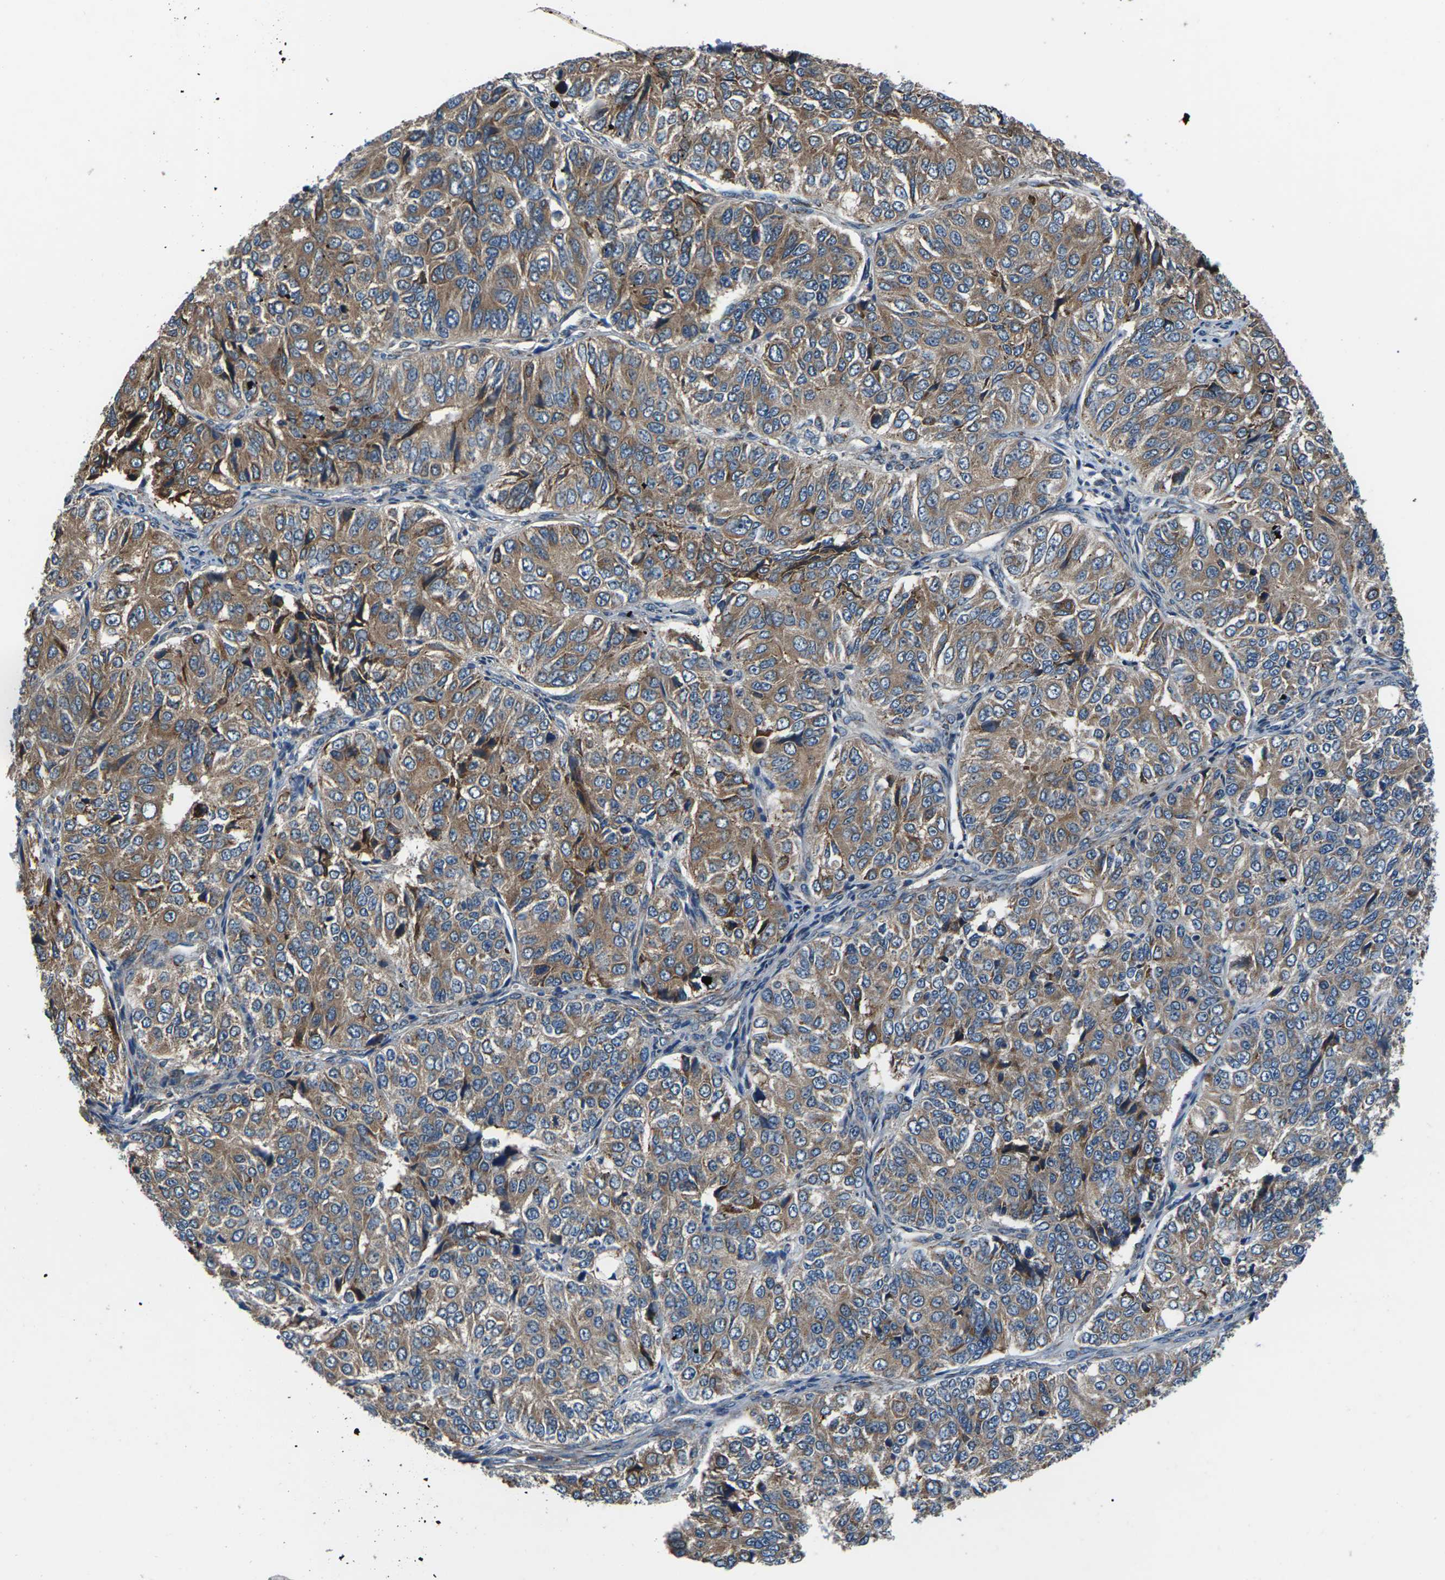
{"staining": {"intensity": "moderate", "quantity": ">75%", "location": "cytoplasmic/membranous"}, "tissue": "ovarian cancer", "cell_type": "Tumor cells", "image_type": "cancer", "snomed": [{"axis": "morphology", "description": "Carcinoma, endometroid"}, {"axis": "topography", "description": "Ovary"}], "caption": "Brown immunohistochemical staining in endometroid carcinoma (ovarian) demonstrates moderate cytoplasmic/membranous staining in approximately >75% of tumor cells.", "gene": "GABRP", "patient": {"sex": "female", "age": 51}}